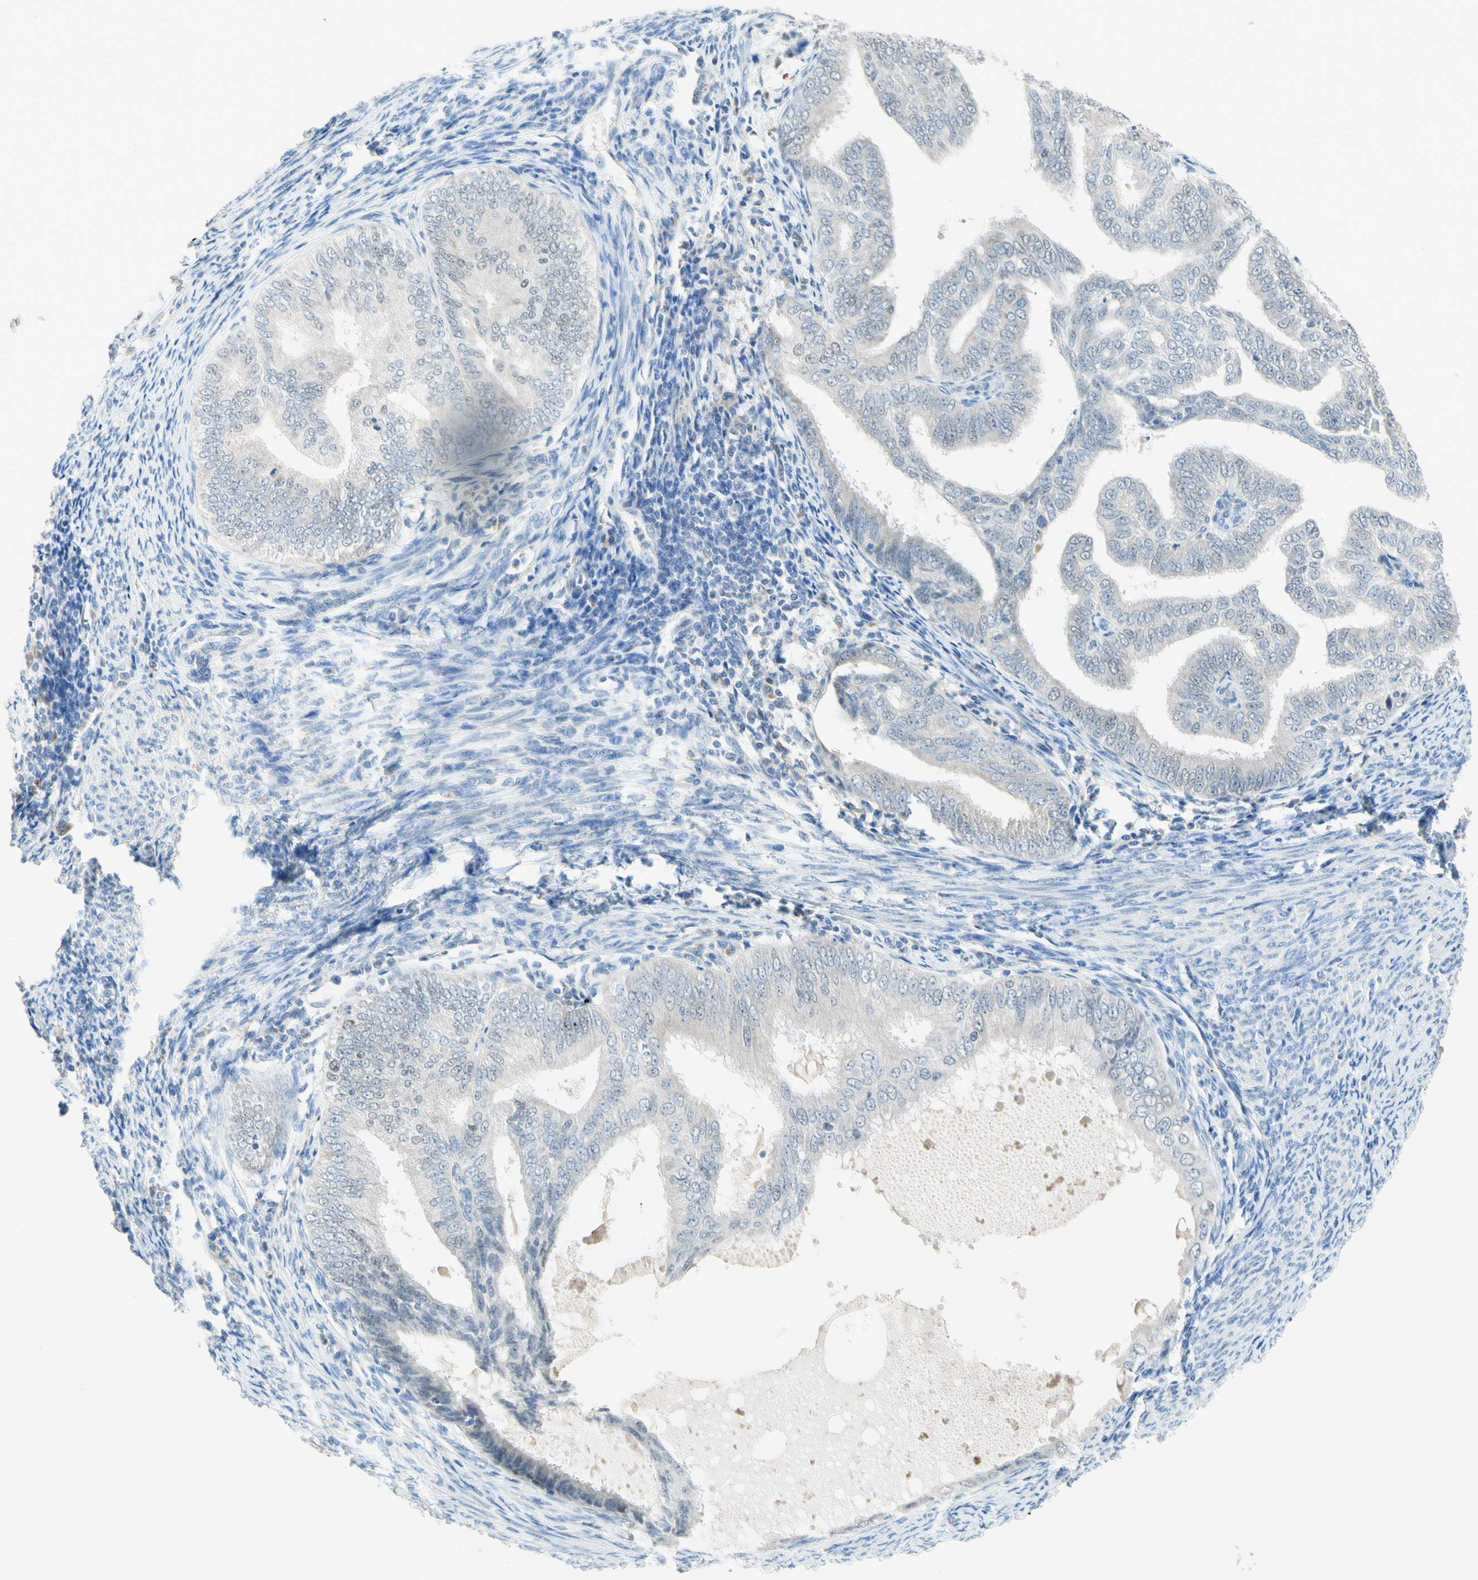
{"staining": {"intensity": "weak", "quantity": "25%-75%", "location": "cytoplasmic/membranous"}, "tissue": "endometrial cancer", "cell_type": "Tumor cells", "image_type": "cancer", "snomed": [{"axis": "morphology", "description": "Adenocarcinoma, NOS"}, {"axis": "topography", "description": "Endometrium"}], "caption": "This image displays IHC staining of endometrial adenocarcinoma, with low weak cytoplasmic/membranous positivity in about 25%-75% of tumor cells.", "gene": "MFF", "patient": {"sex": "female", "age": 58}}